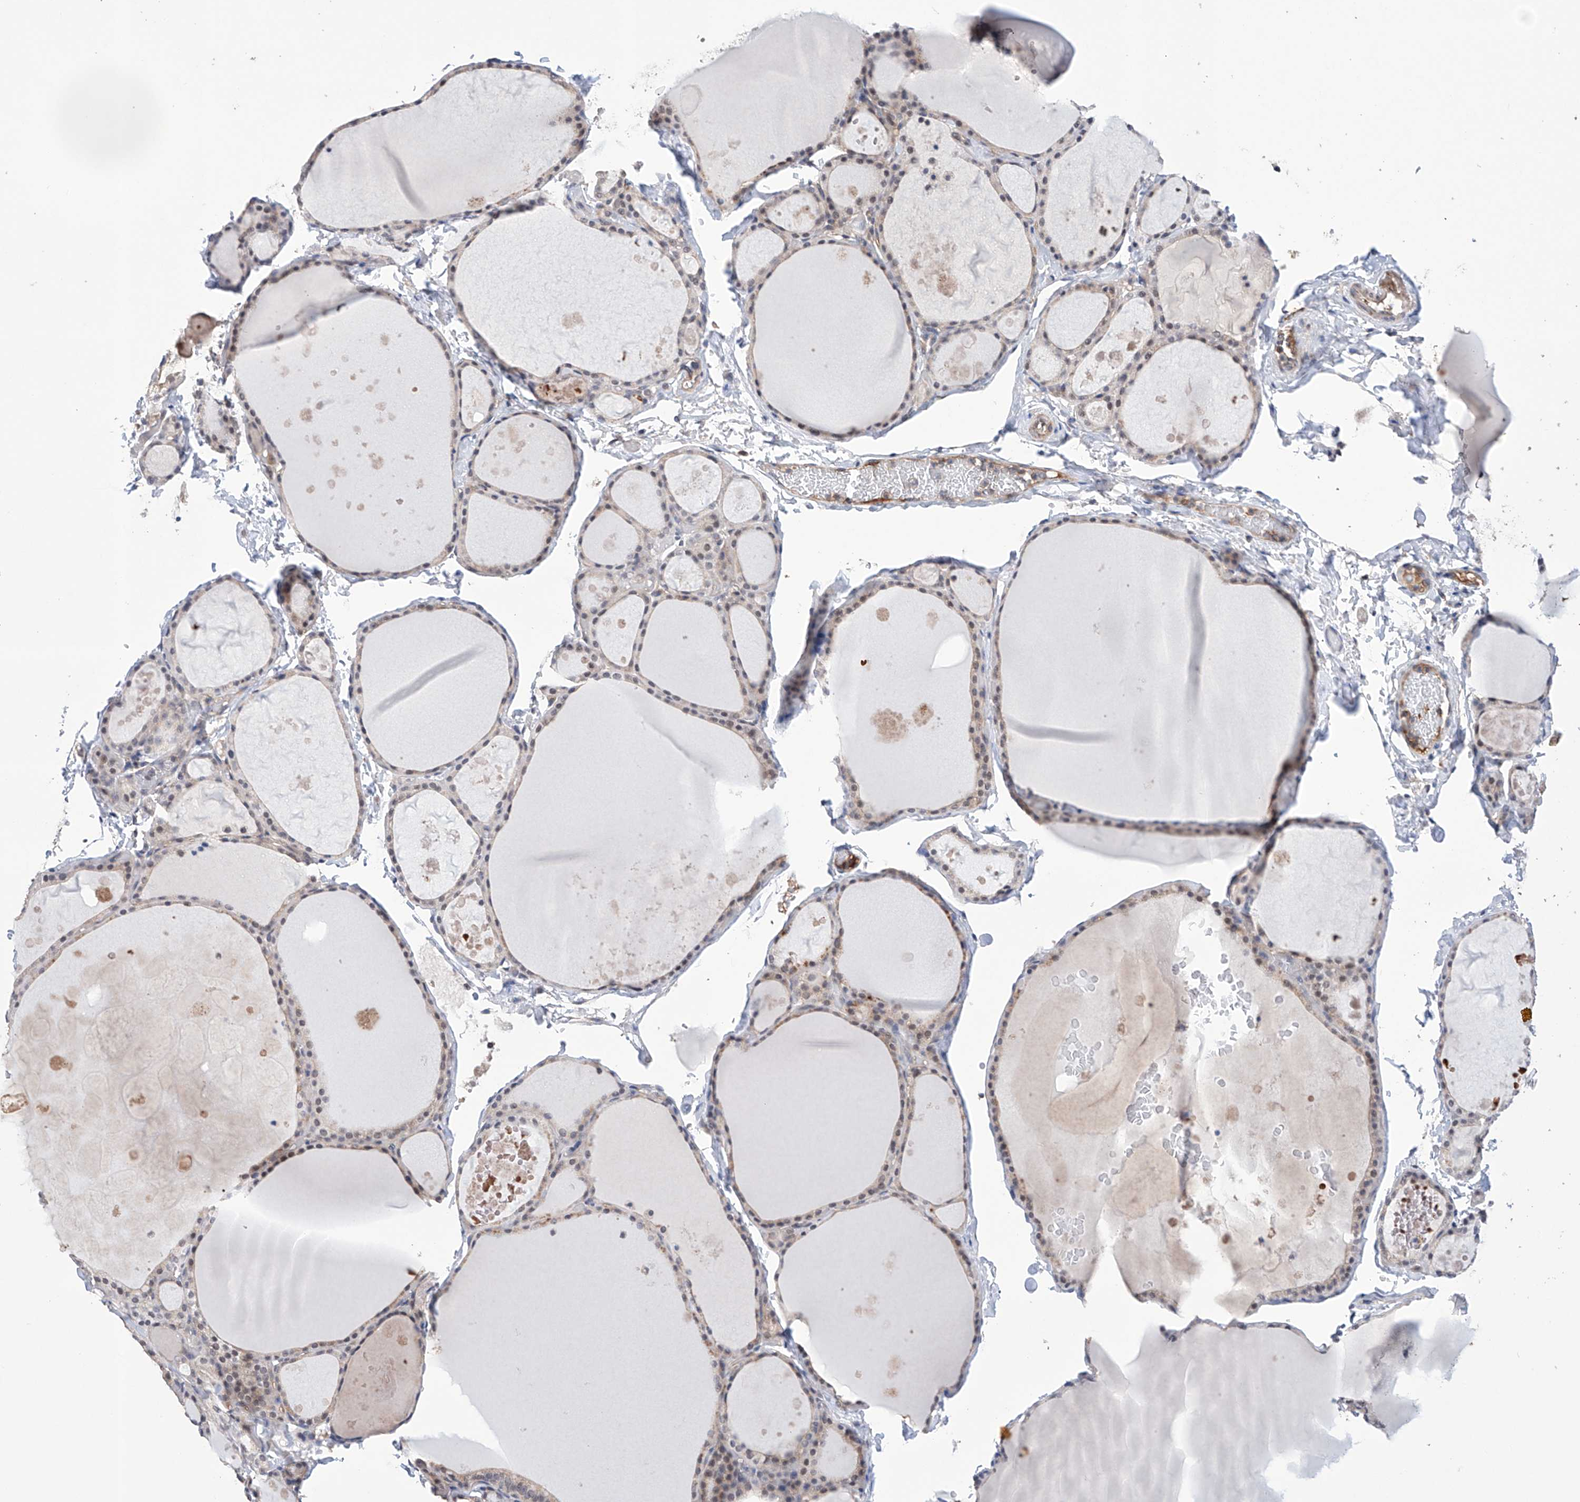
{"staining": {"intensity": "weak", "quantity": "25%-75%", "location": "cytoplasmic/membranous"}, "tissue": "thyroid gland", "cell_type": "Glandular cells", "image_type": "normal", "snomed": [{"axis": "morphology", "description": "Normal tissue, NOS"}, {"axis": "topography", "description": "Thyroid gland"}], "caption": "Thyroid gland stained with DAB (3,3'-diaminobenzidine) immunohistochemistry demonstrates low levels of weak cytoplasmic/membranous expression in about 25%-75% of glandular cells. Nuclei are stained in blue.", "gene": "AFG1L", "patient": {"sex": "male", "age": 56}}